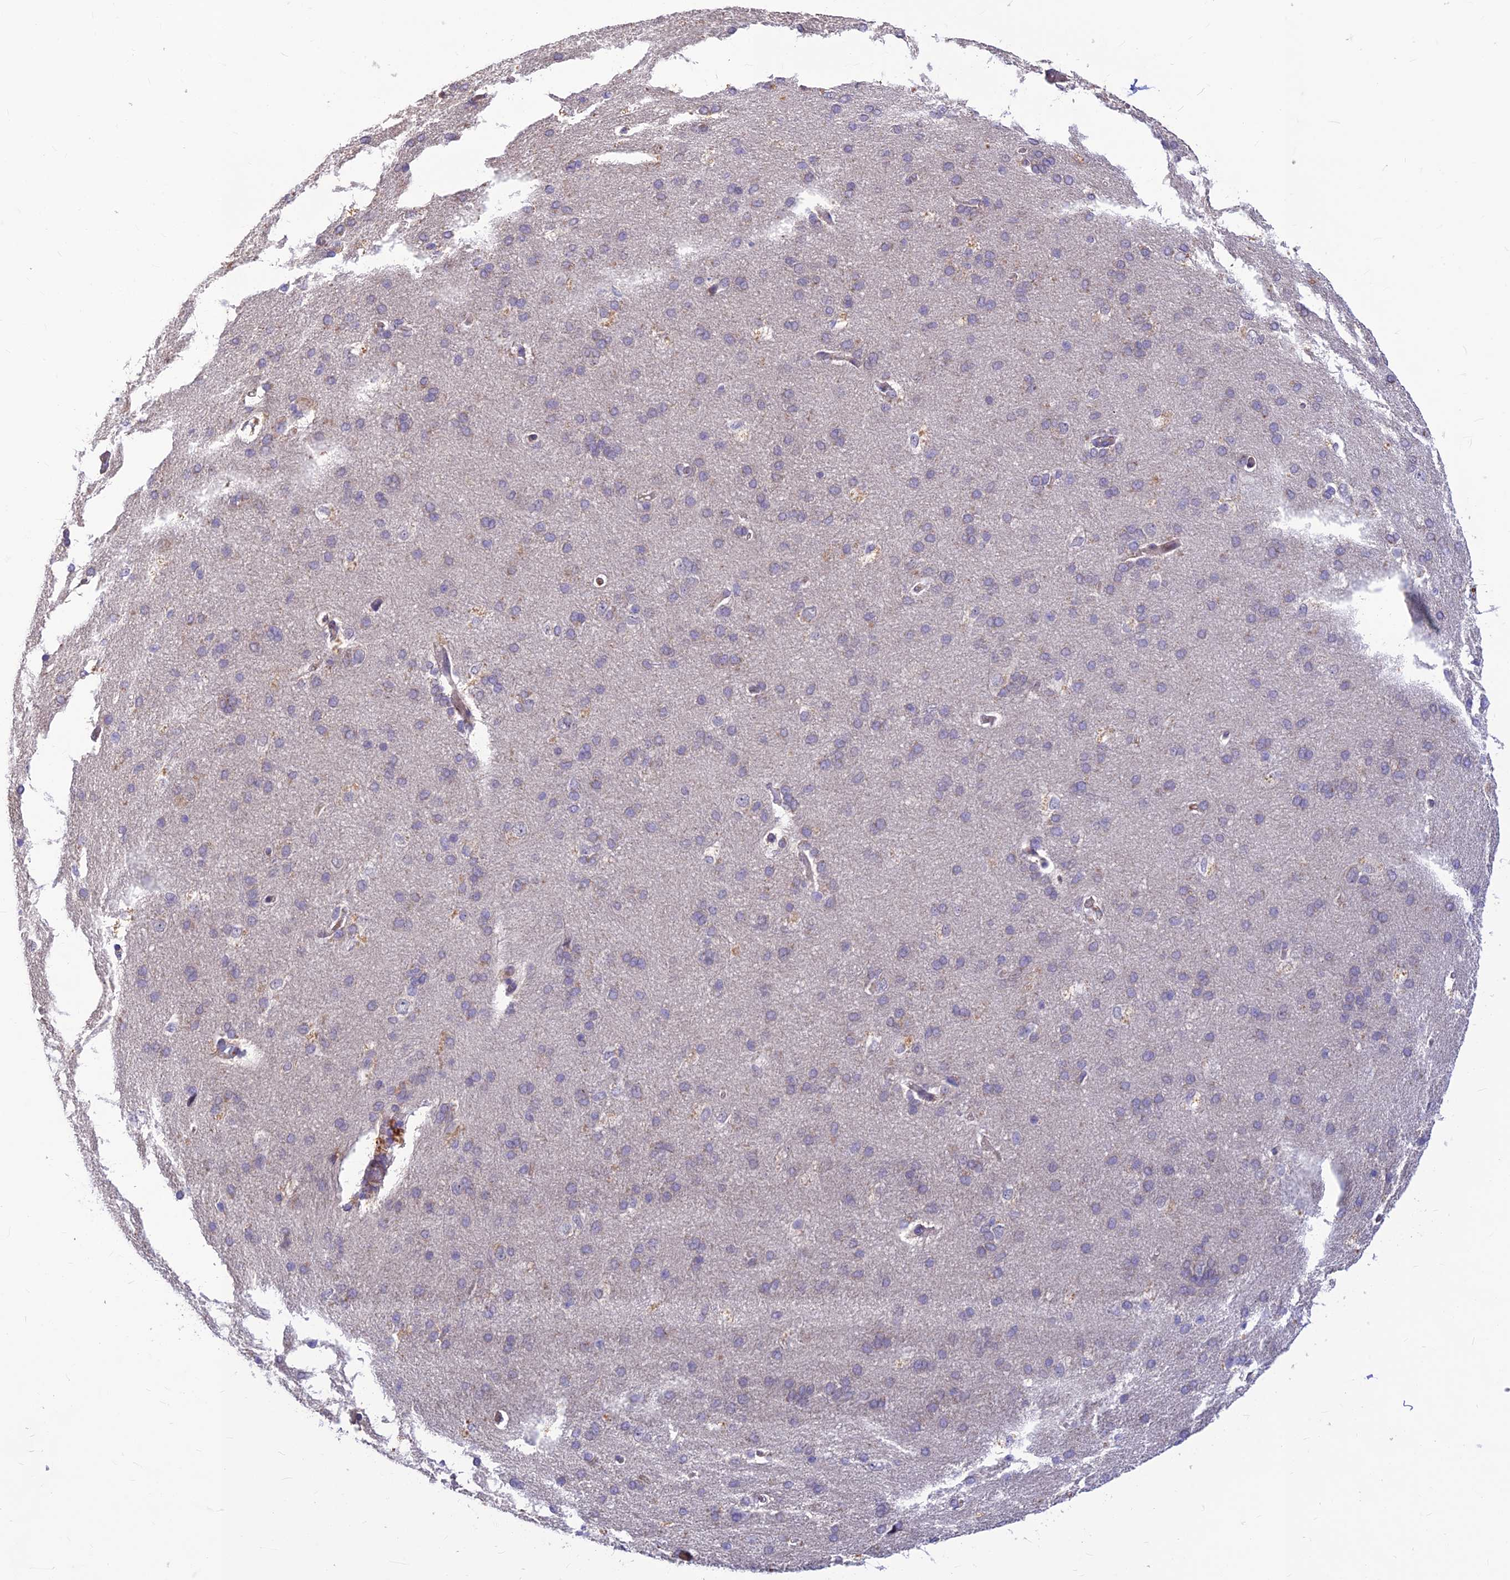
{"staining": {"intensity": "negative", "quantity": "none", "location": "none"}, "tissue": "cerebral cortex", "cell_type": "Endothelial cells", "image_type": "normal", "snomed": [{"axis": "morphology", "description": "Normal tissue, NOS"}, {"axis": "topography", "description": "Cerebral cortex"}], "caption": "Immunohistochemistry (IHC) histopathology image of benign human cerebral cortex stained for a protein (brown), which shows no expression in endothelial cells.", "gene": "ASPDH", "patient": {"sex": "male", "age": 62}}